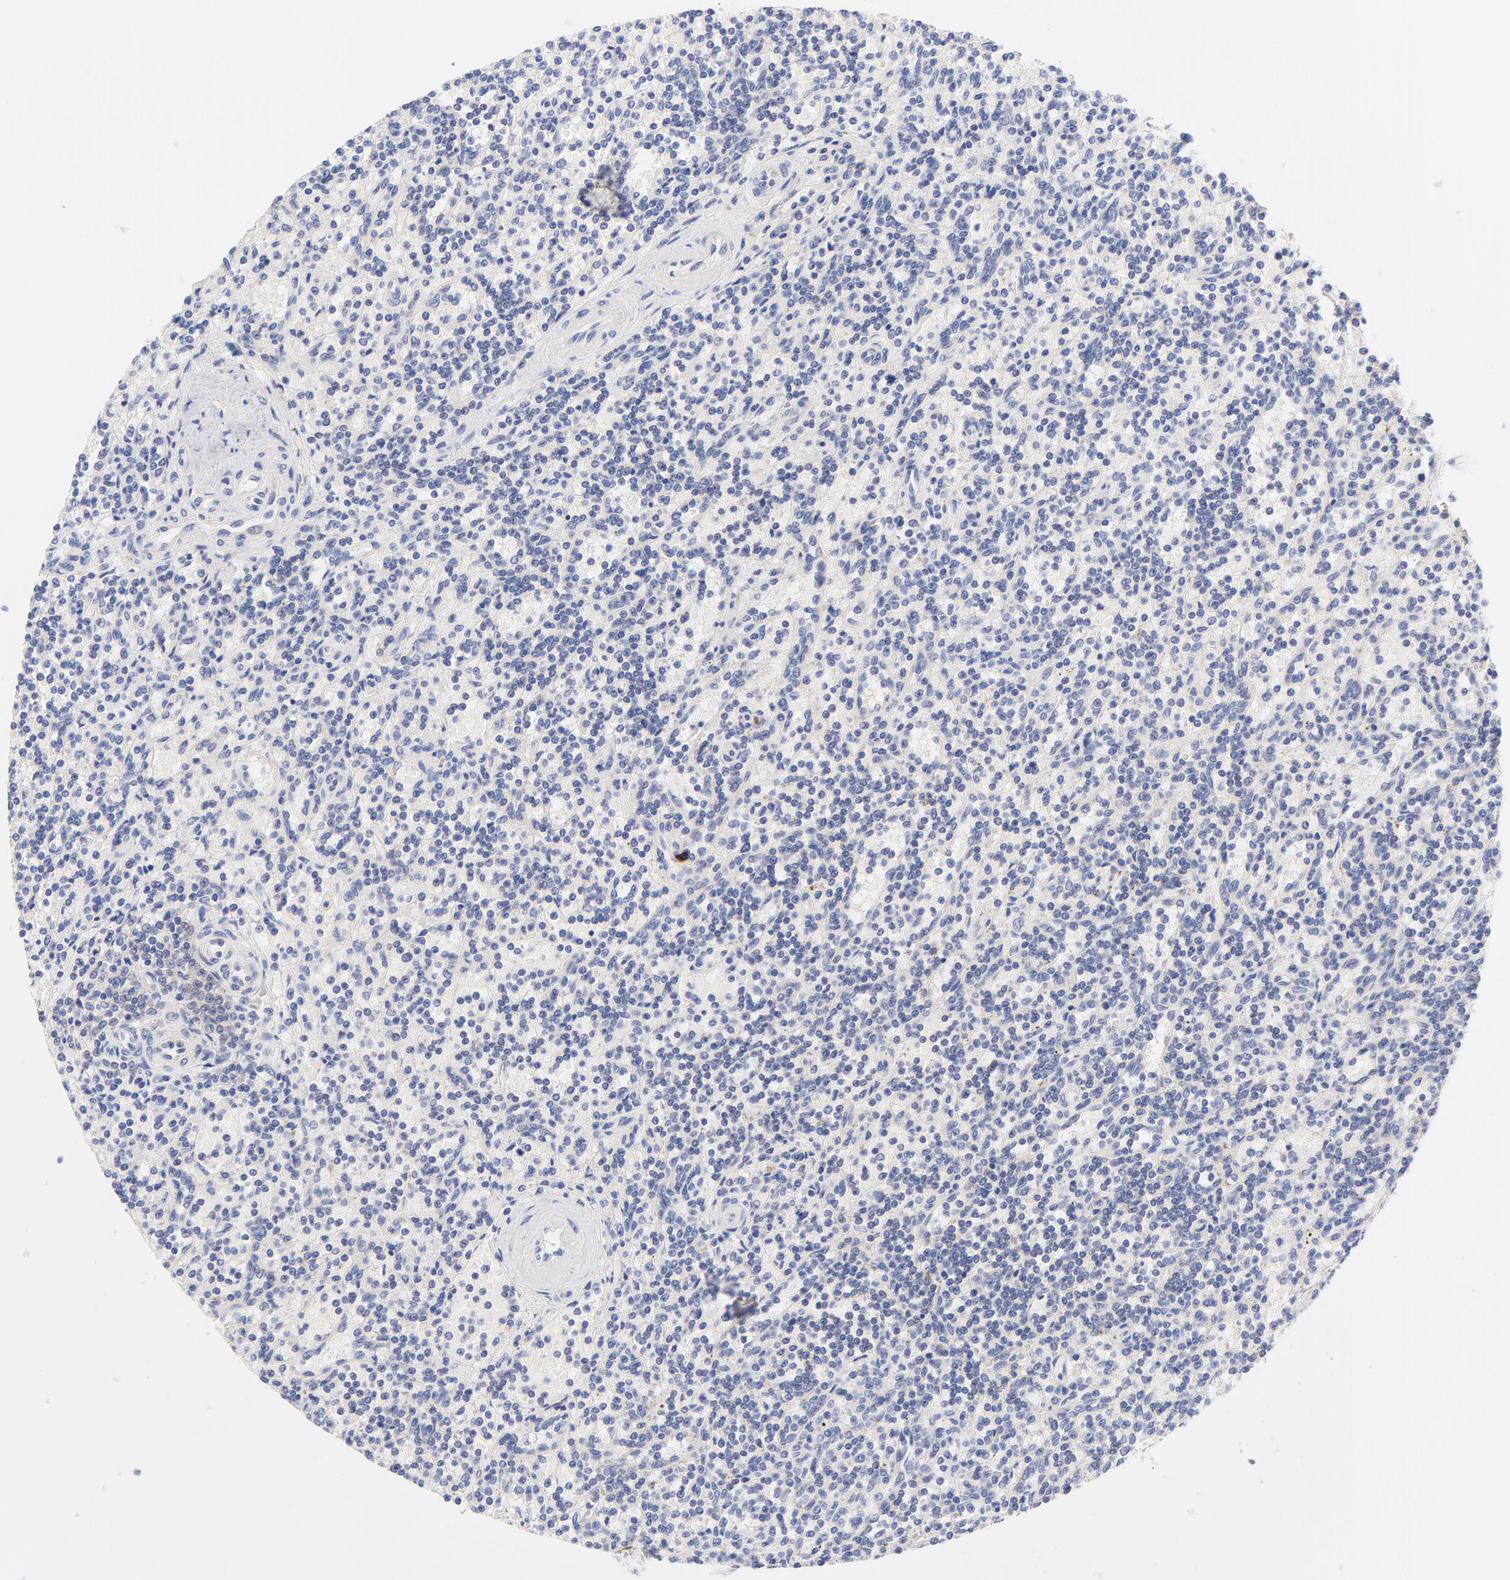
{"staining": {"intensity": "negative", "quantity": "none", "location": "none"}, "tissue": "lymphoma", "cell_type": "Tumor cells", "image_type": "cancer", "snomed": [{"axis": "morphology", "description": "Malignant lymphoma, non-Hodgkin's type, Low grade"}, {"axis": "topography", "description": "Spleen"}], "caption": "Immunohistochemistry image of neoplastic tissue: lymphoma stained with DAB (3,3'-diaminobenzidine) shows no significant protein positivity in tumor cells.", "gene": "TNFRSF13C", "patient": {"sex": "male", "age": 73}}